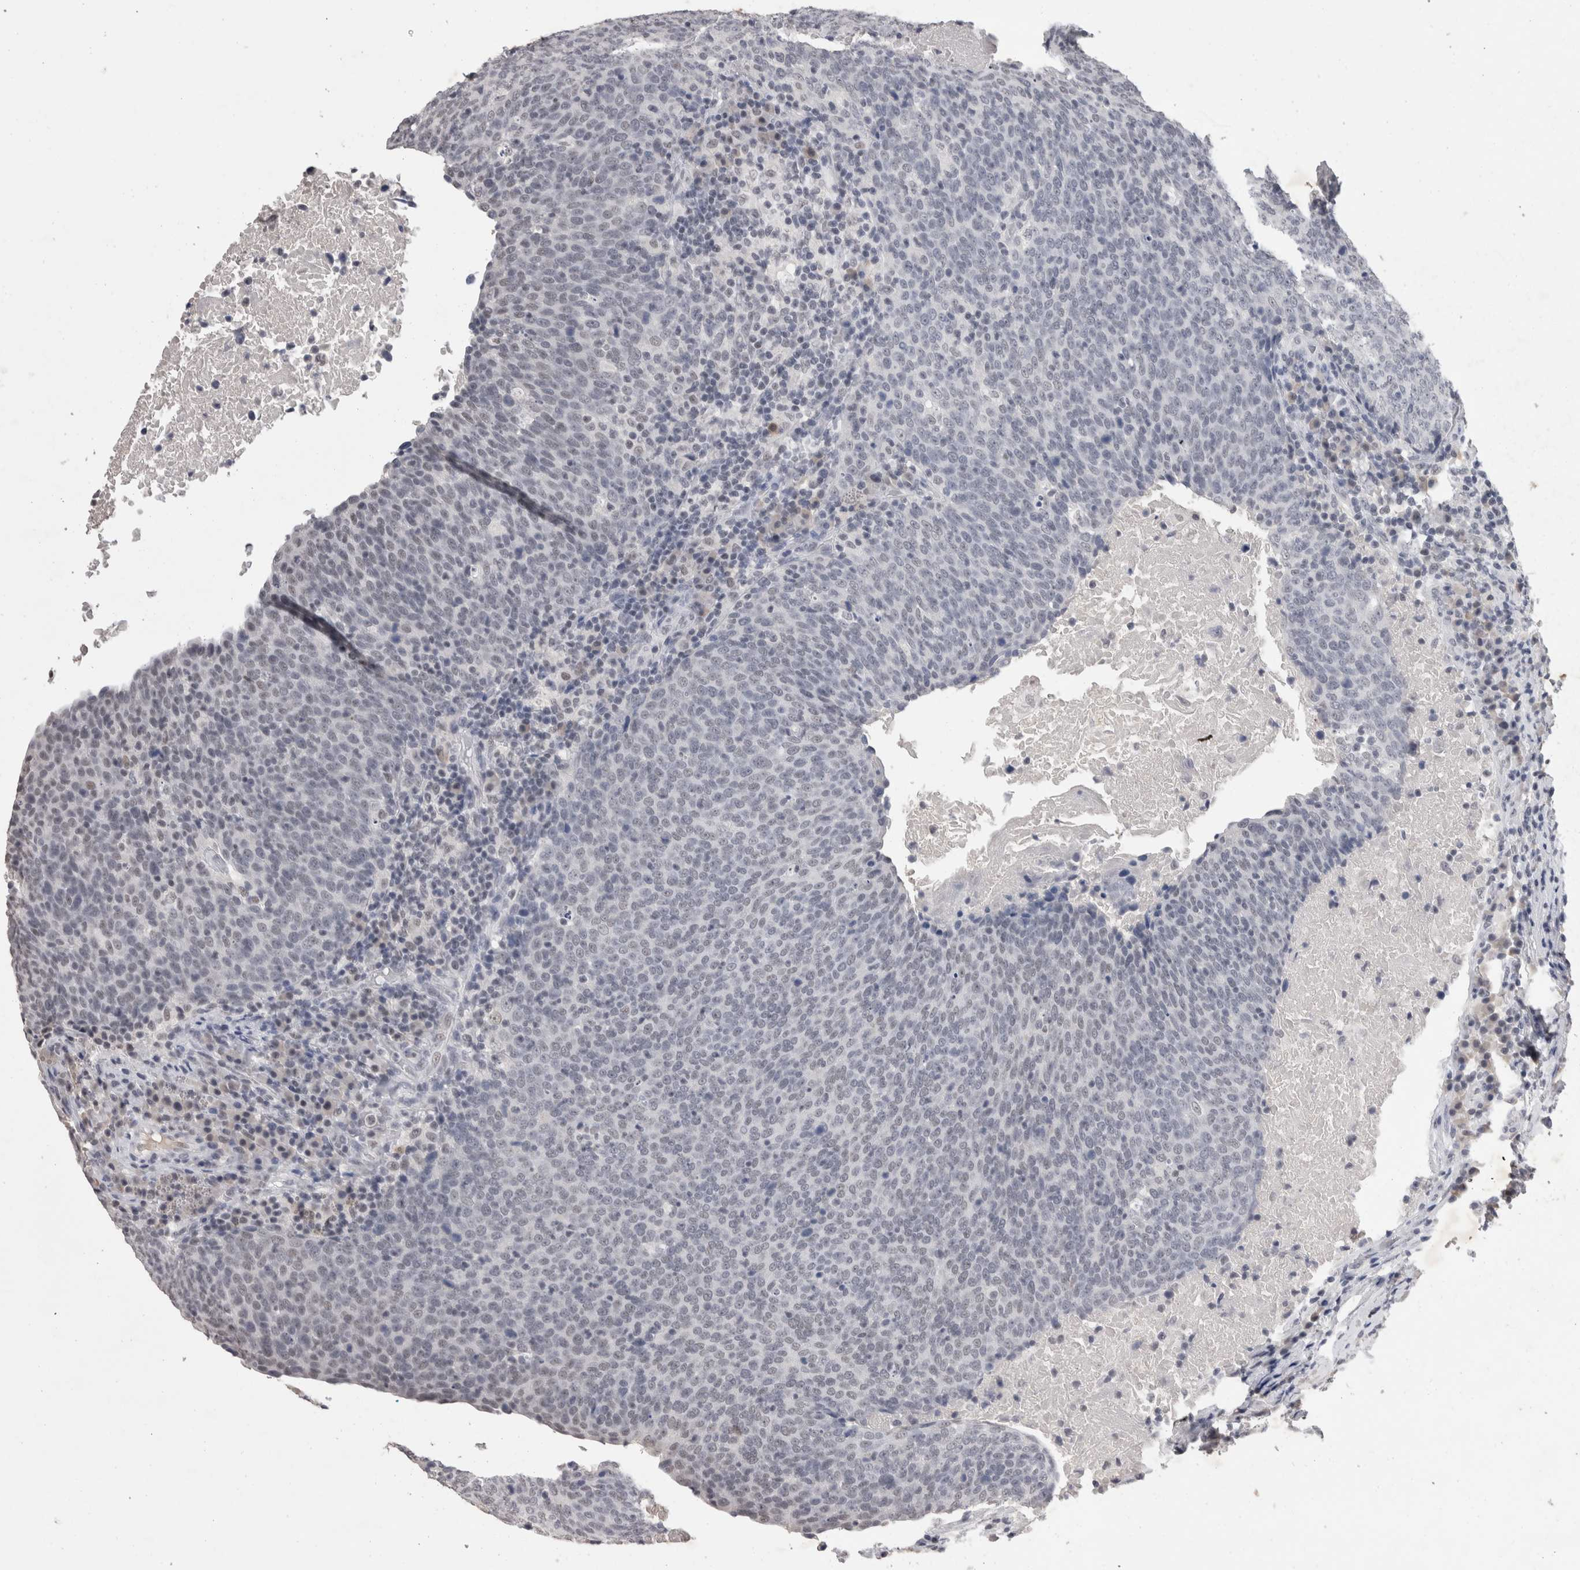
{"staining": {"intensity": "weak", "quantity": "25%-75%", "location": "nuclear"}, "tissue": "head and neck cancer", "cell_type": "Tumor cells", "image_type": "cancer", "snomed": [{"axis": "morphology", "description": "Squamous cell carcinoma, NOS"}, {"axis": "morphology", "description": "Squamous cell carcinoma, metastatic, NOS"}, {"axis": "topography", "description": "Lymph node"}, {"axis": "topography", "description": "Head-Neck"}], "caption": "Protein analysis of head and neck cancer (metastatic squamous cell carcinoma) tissue displays weak nuclear positivity in approximately 25%-75% of tumor cells.", "gene": "DDX17", "patient": {"sex": "male", "age": 62}}